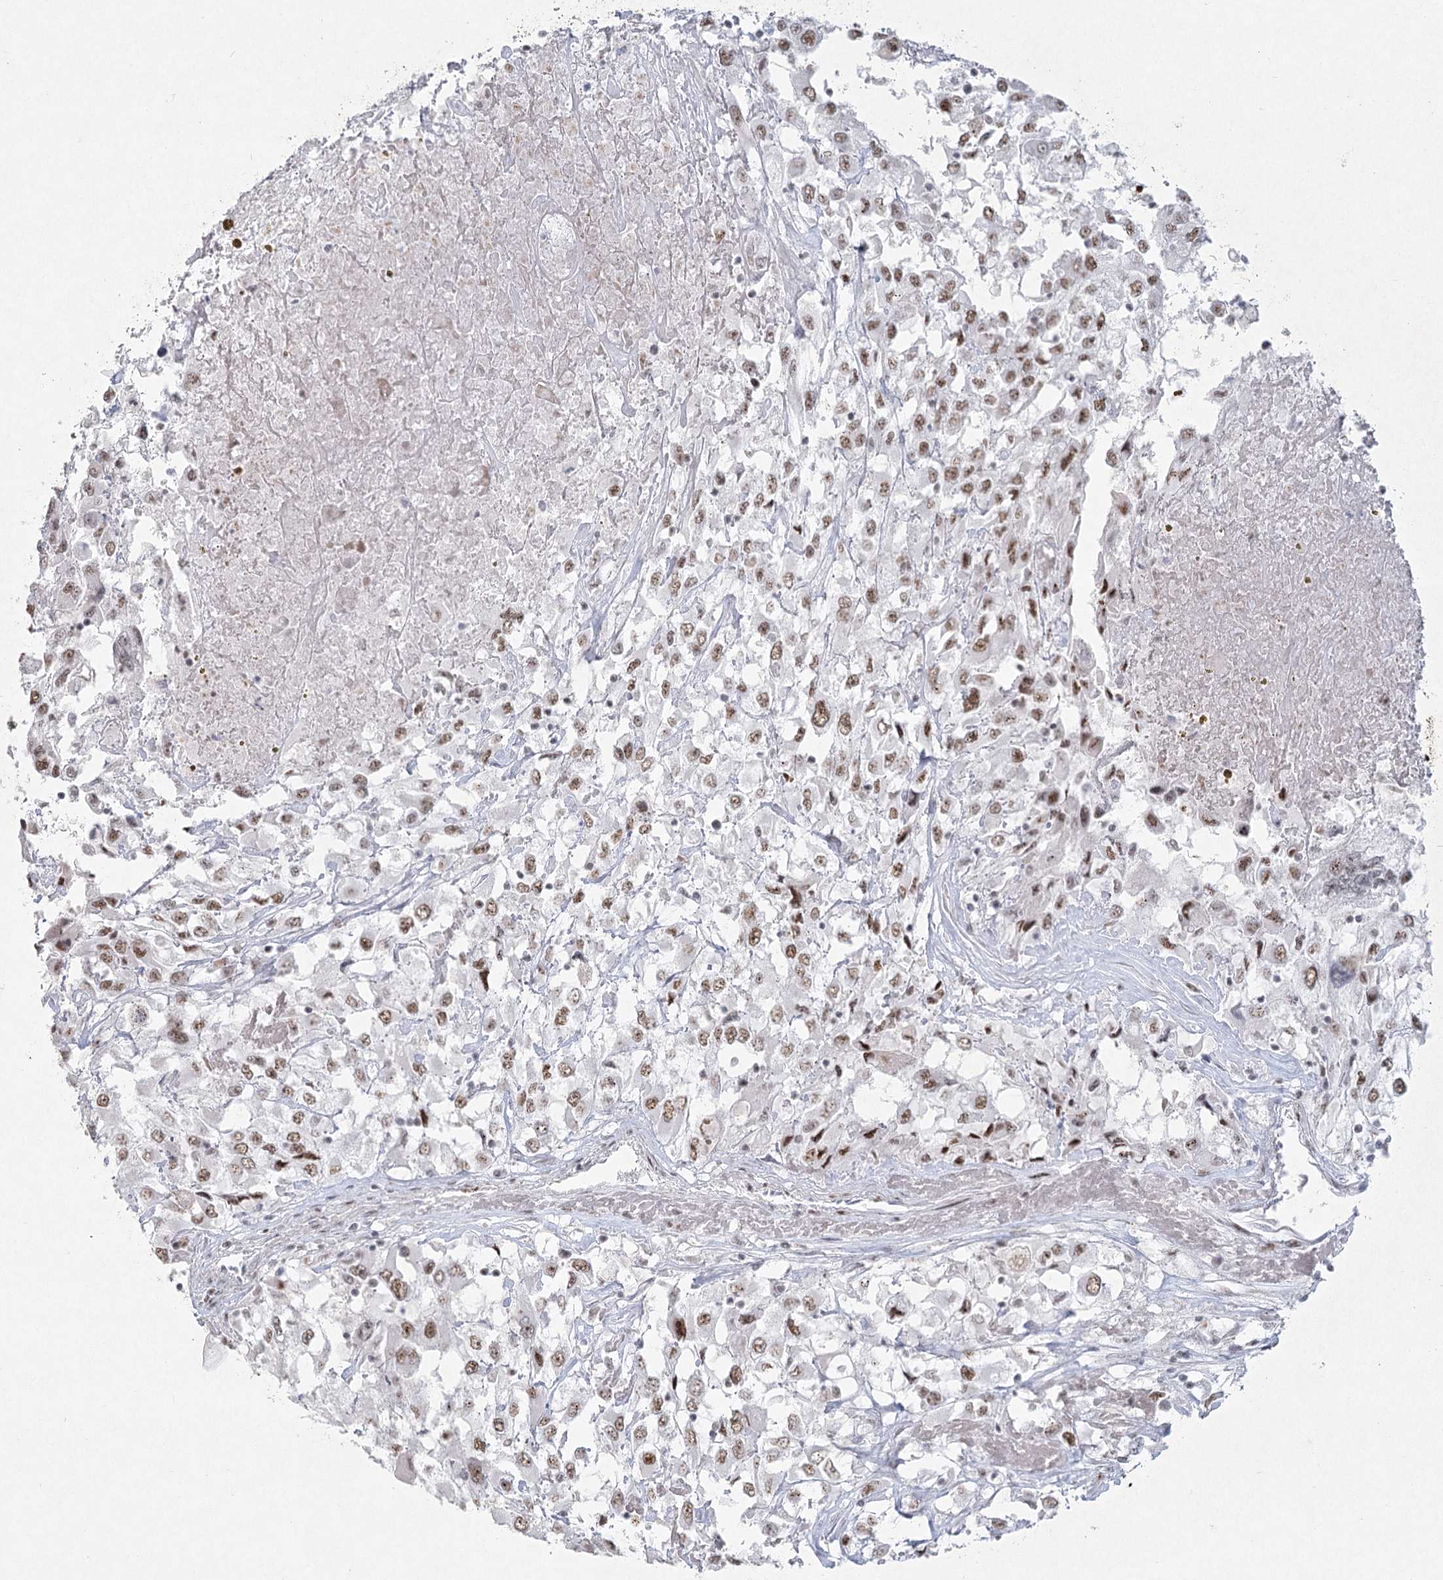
{"staining": {"intensity": "moderate", "quantity": ">75%", "location": "nuclear"}, "tissue": "renal cancer", "cell_type": "Tumor cells", "image_type": "cancer", "snomed": [{"axis": "morphology", "description": "Adenocarcinoma, NOS"}, {"axis": "topography", "description": "Kidney"}], "caption": "This is a histology image of immunohistochemistry staining of renal cancer (adenocarcinoma), which shows moderate positivity in the nuclear of tumor cells.", "gene": "U2SURP", "patient": {"sex": "female", "age": 52}}